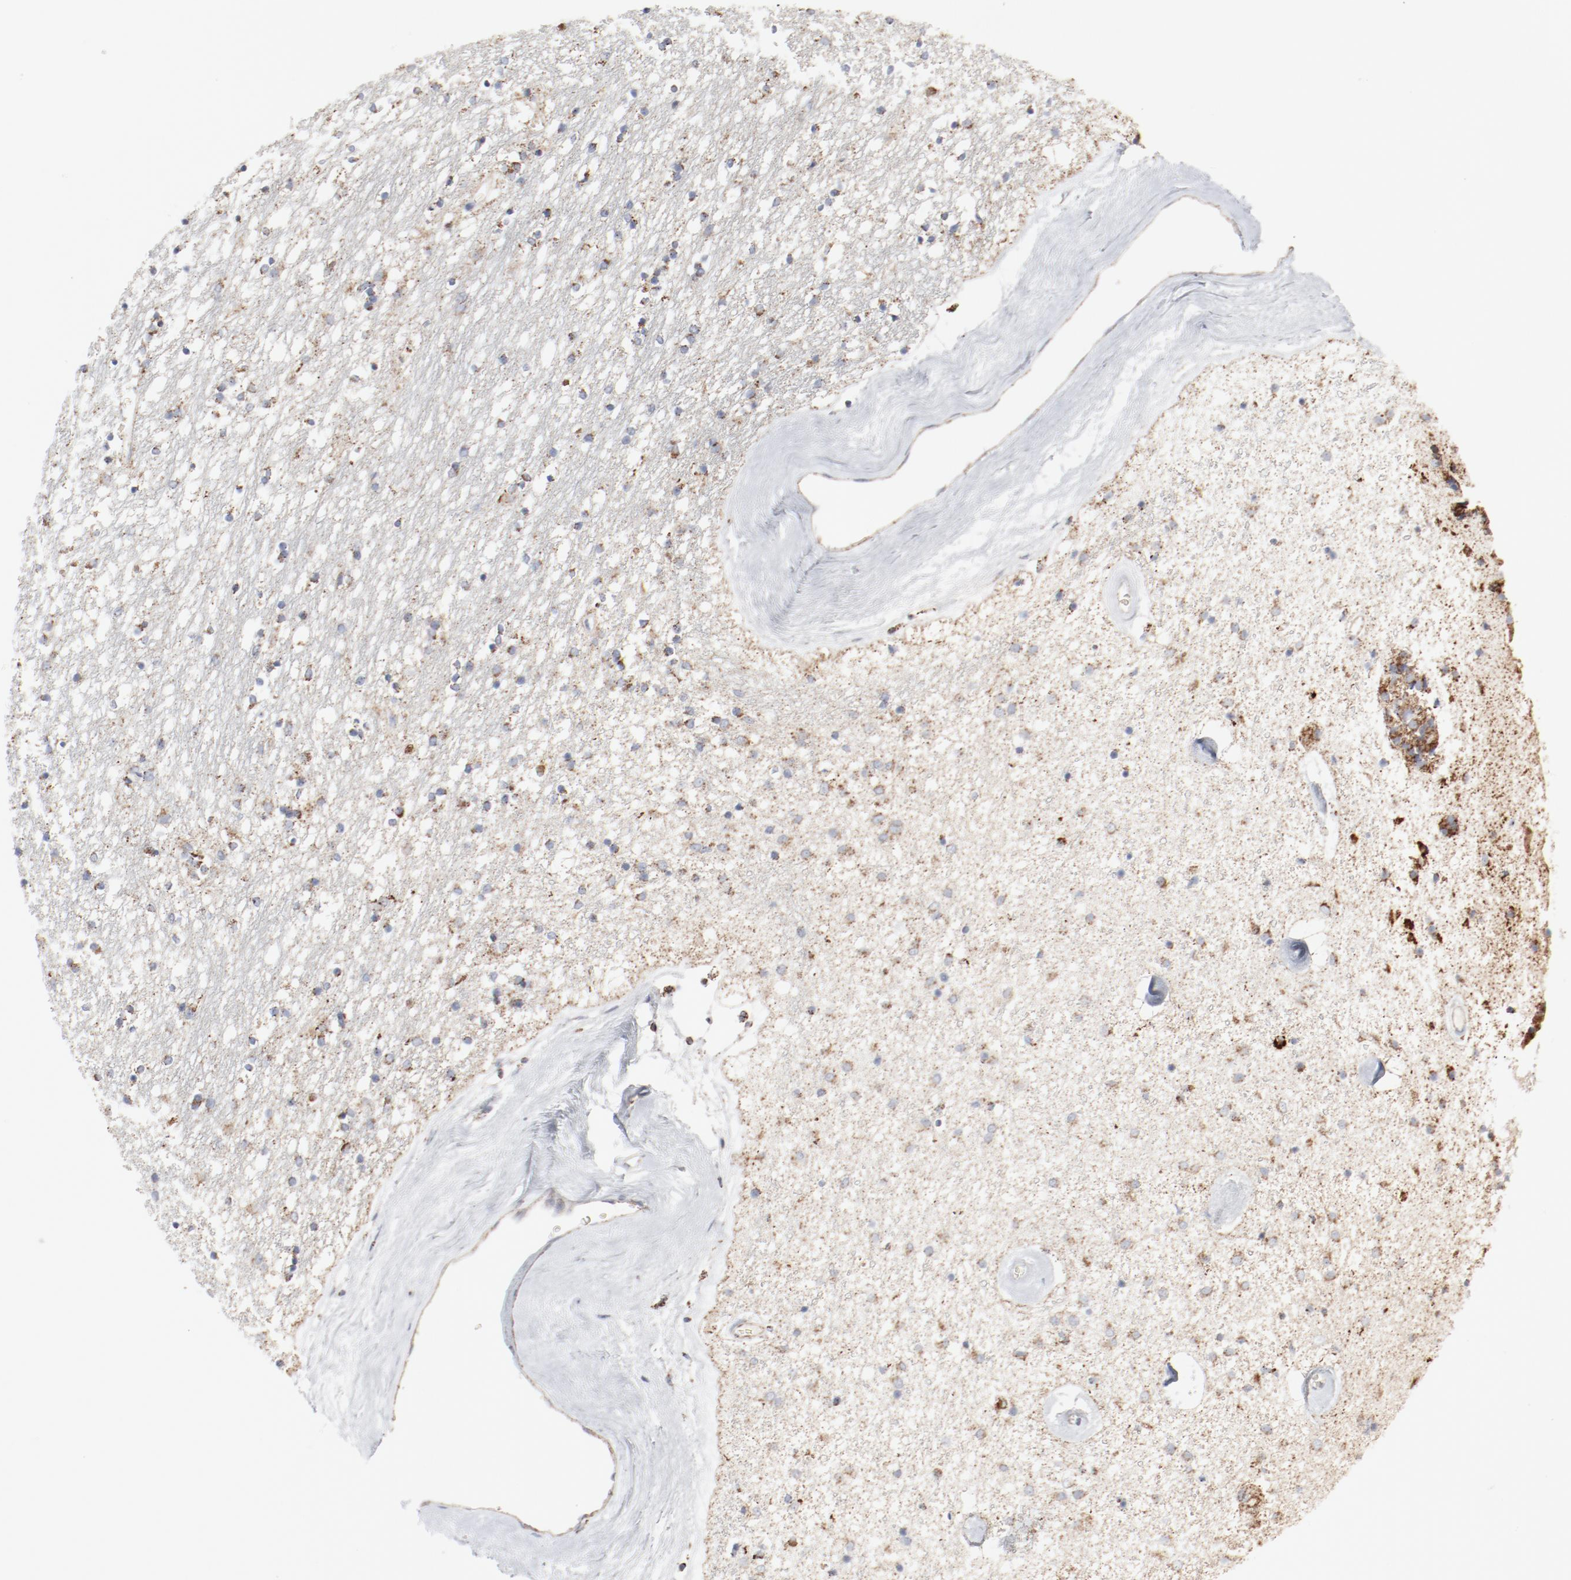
{"staining": {"intensity": "moderate", "quantity": "25%-75%", "location": "cytoplasmic/membranous"}, "tissue": "caudate", "cell_type": "Glial cells", "image_type": "normal", "snomed": [{"axis": "morphology", "description": "Normal tissue, NOS"}, {"axis": "topography", "description": "Lateral ventricle wall"}], "caption": "Immunohistochemical staining of normal human caudate demonstrates 25%-75% levels of moderate cytoplasmic/membranous protein expression in about 25%-75% of glial cells.", "gene": "SETD3", "patient": {"sex": "female", "age": 54}}